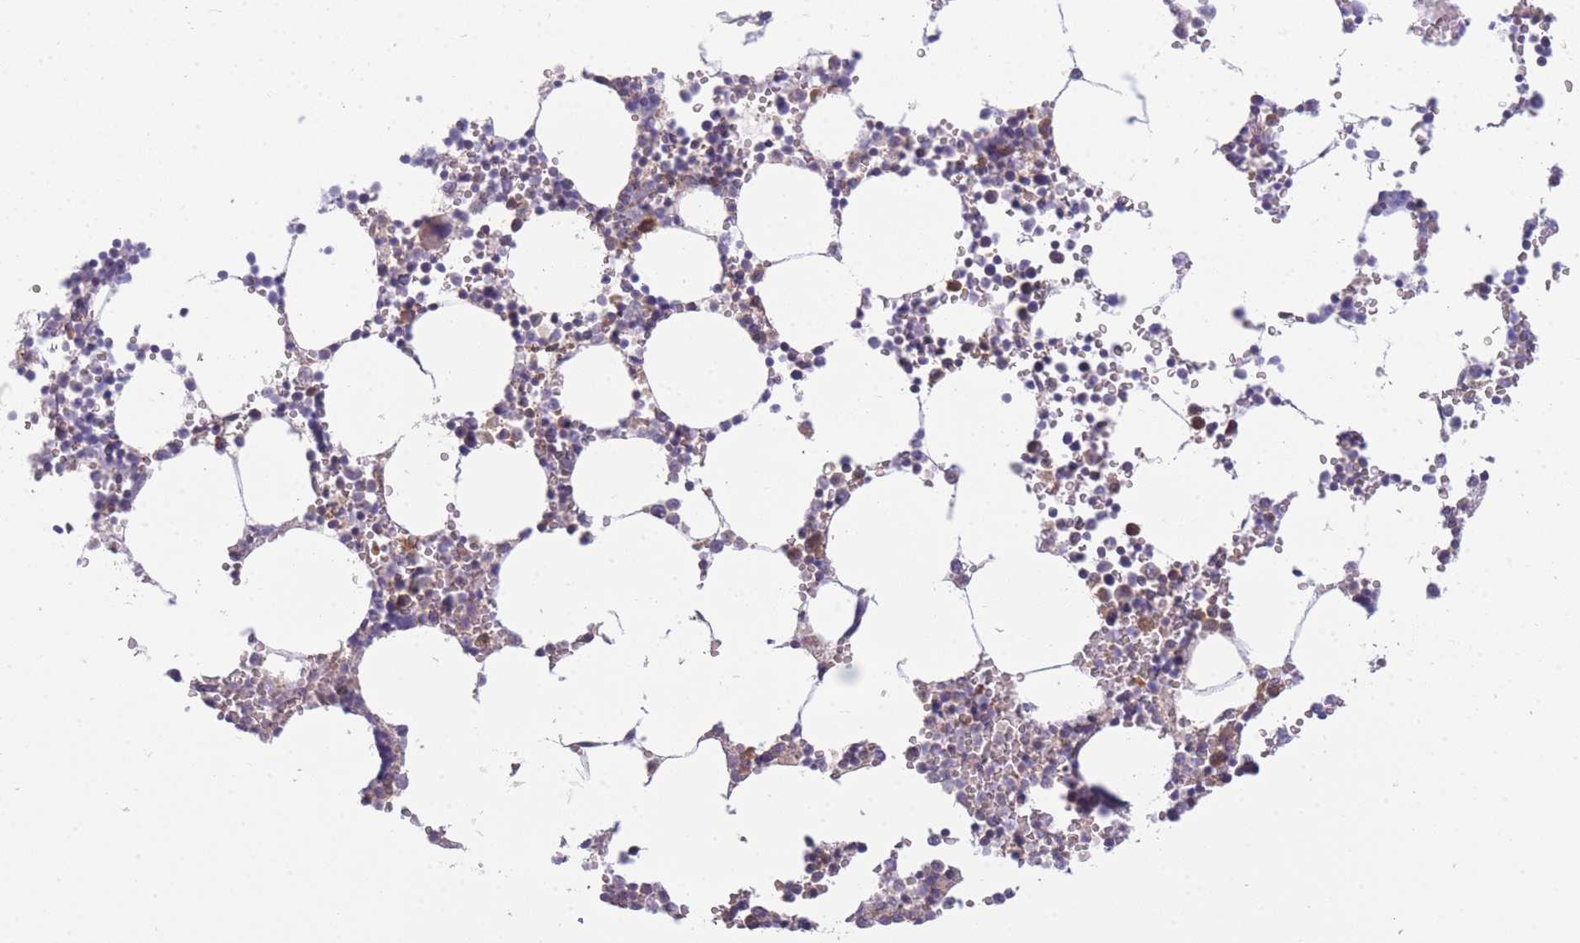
{"staining": {"intensity": "negative", "quantity": "none", "location": "none"}, "tissue": "bone marrow", "cell_type": "Hematopoietic cells", "image_type": "normal", "snomed": [{"axis": "morphology", "description": "Normal tissue, NOS"}, {"axis": "topography", "description": "Bone marrow"}], "caption": "Image shows no significant protein positivity in hematopoietic cells of unremarkable bone marrow. (DAB IHC with hematoxylin counter stain).", "gene": "PFDN6", "patient": {"sex": "female", "age": 64}}